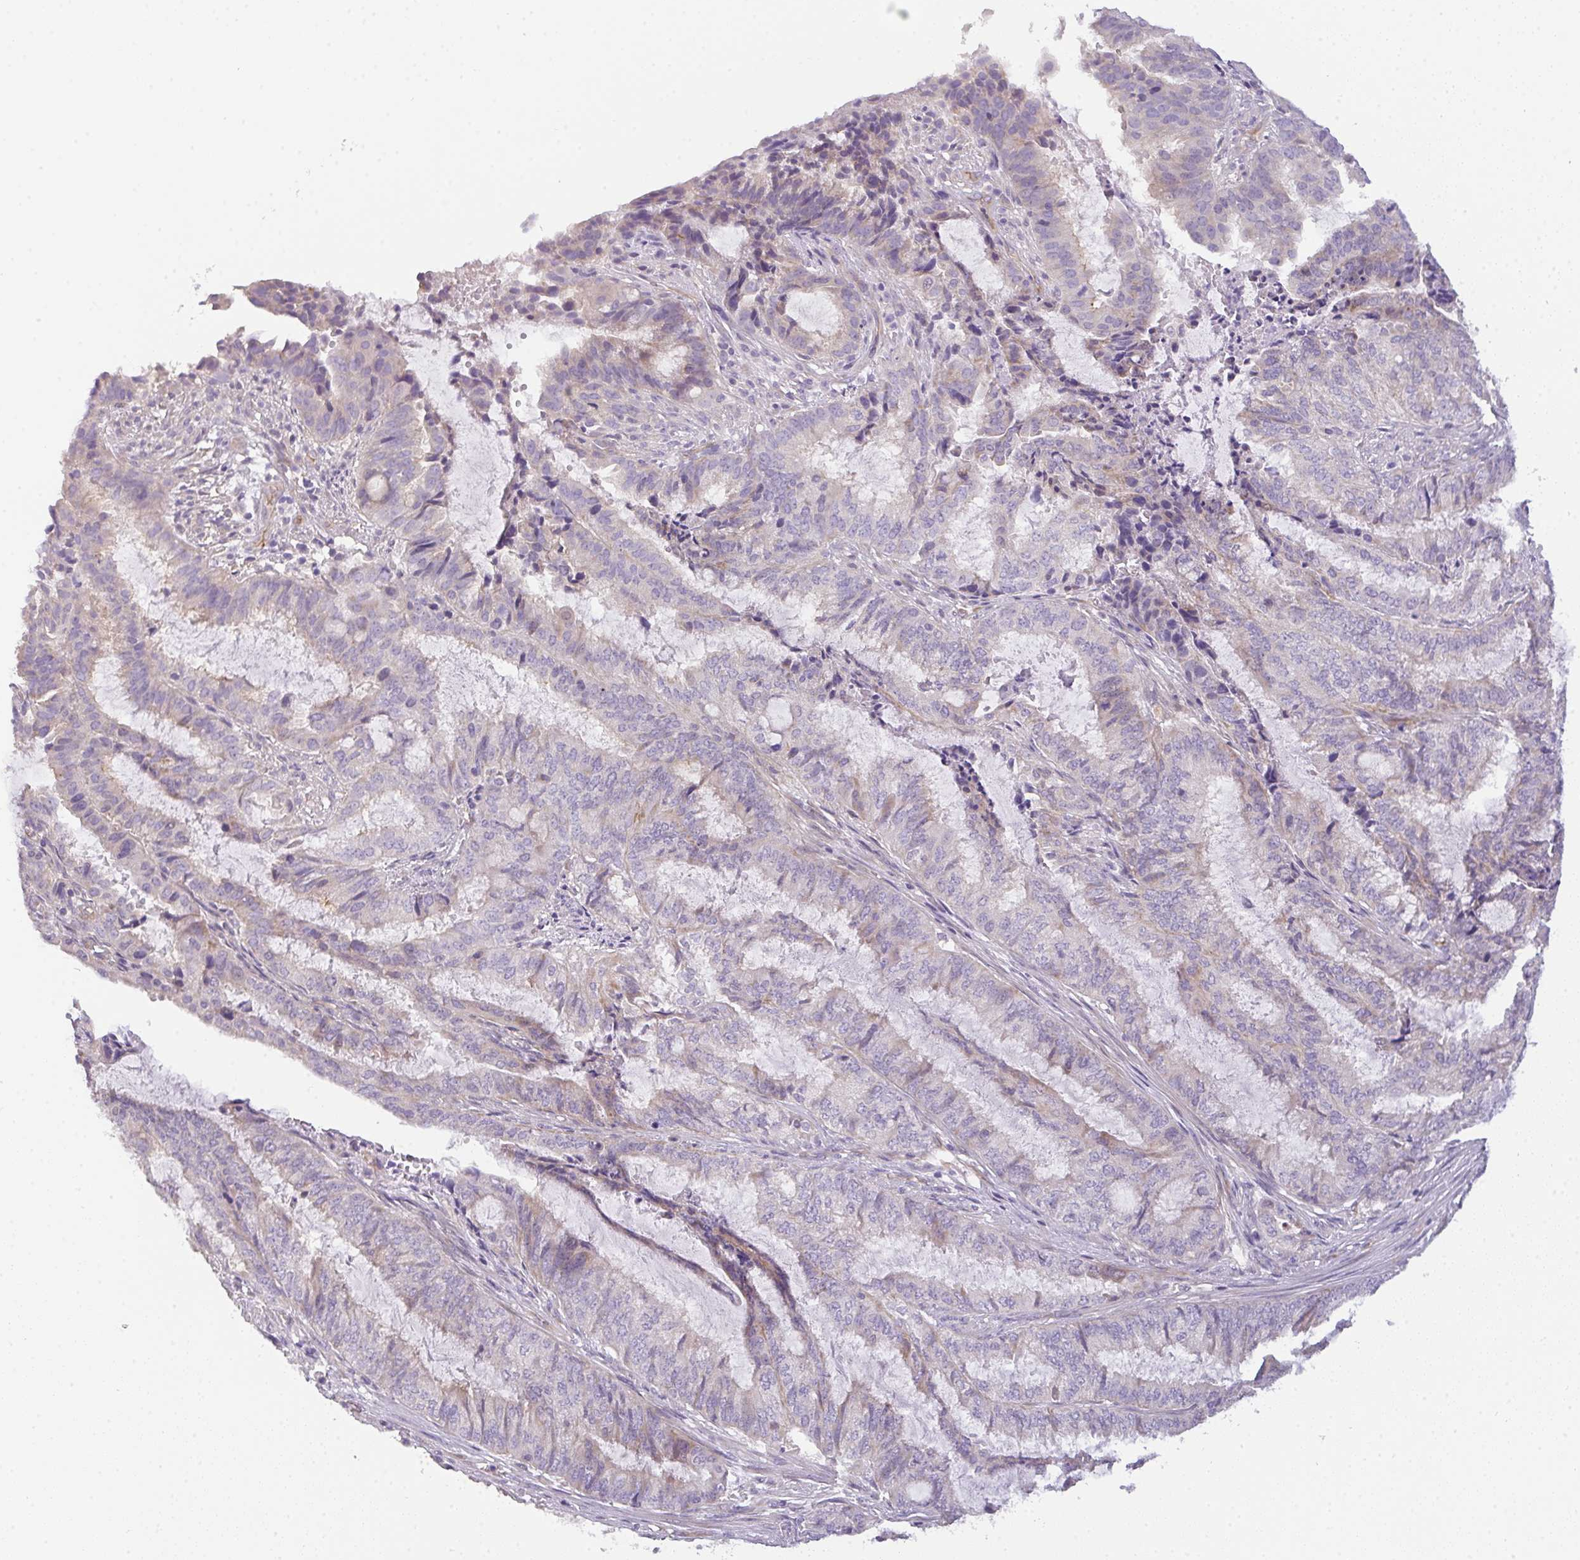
{"staining": {"intensity": "weak", "quantity": "<25%", "location": "cytoplasmic/membranous"}, "tissue": "endometrial cancer", "cell_type": "Tumor cells", "image_type": "cancer", "snomed": [{"axis": "morphology", "description": "Adenocarcinoma, NOS"}, {"axis": "topography", "description": "Endometrium"}], "caption": "IHC of human endometrial cancer reveals no expression in tumor cells. (DAB (3,3'-diaminobenzidine) immunohistochemistry (IHC), high magnification).", "gene": "FILIP1", "patient": {"sex": "female", "age": 51}}